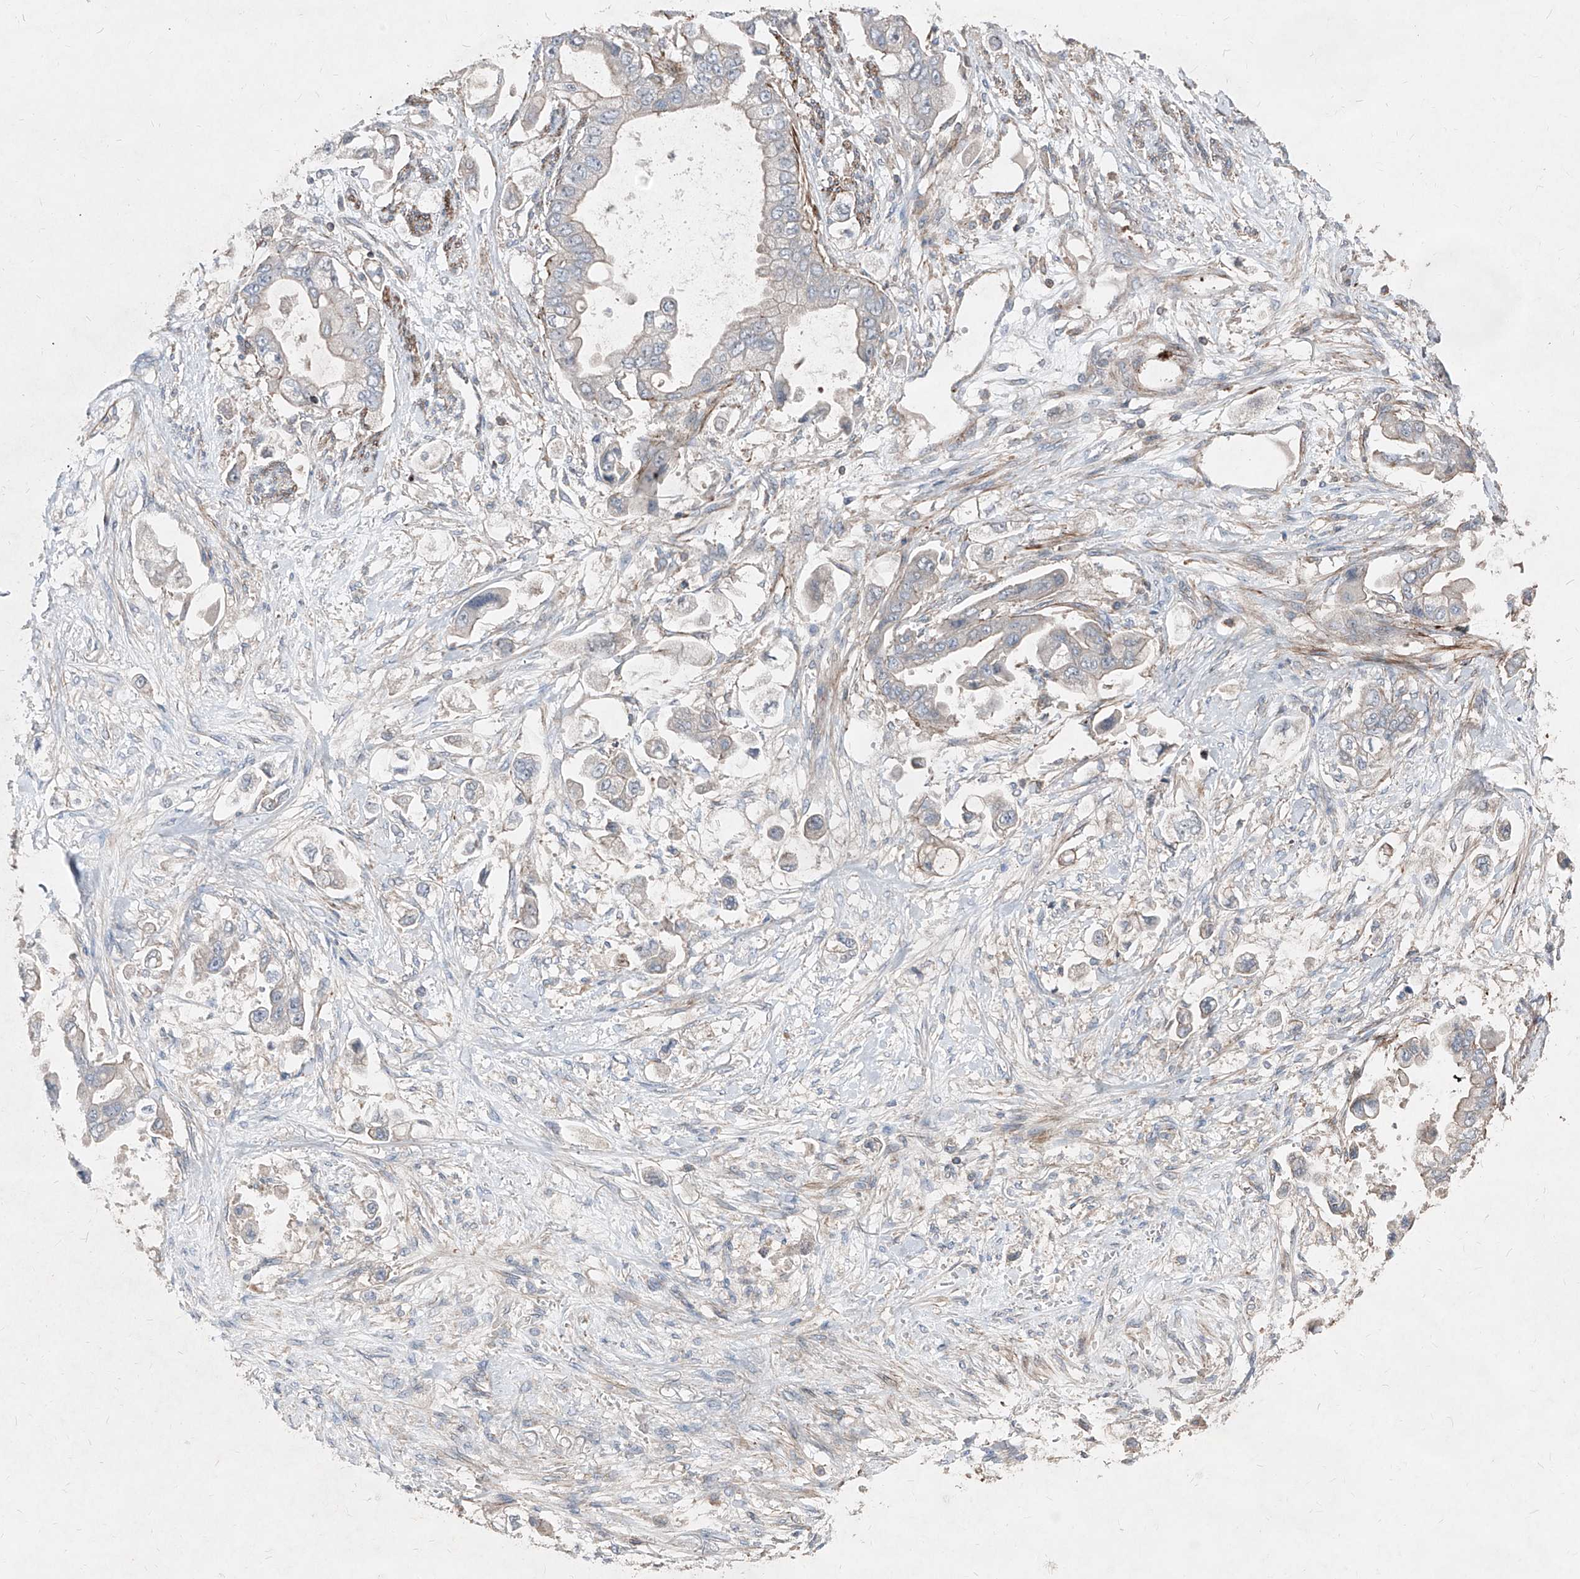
{"staining": {"intensity": "negative", "quantity": "none", "location": "none"}, "tissue": "stomach cancer", "cell_type": "Tumor cells", "image_type": "cancer", "snomed": [{"axis": "morphology", "description": "Adenocarcinoma, NOS"}, {"axis": "topography", "description": "Stomach"}], "caption": "High magnification brightfield microscopy of stomach cancer stained with DAB (brown) and counterstained with hematoxylin (blue): tumor cells show no significant expression. (Immunohistochemistry (ihc), brightfield microscopy, high magnification).", "gene": "UFD1", "patient": {"sex": "male", "age": 62}}